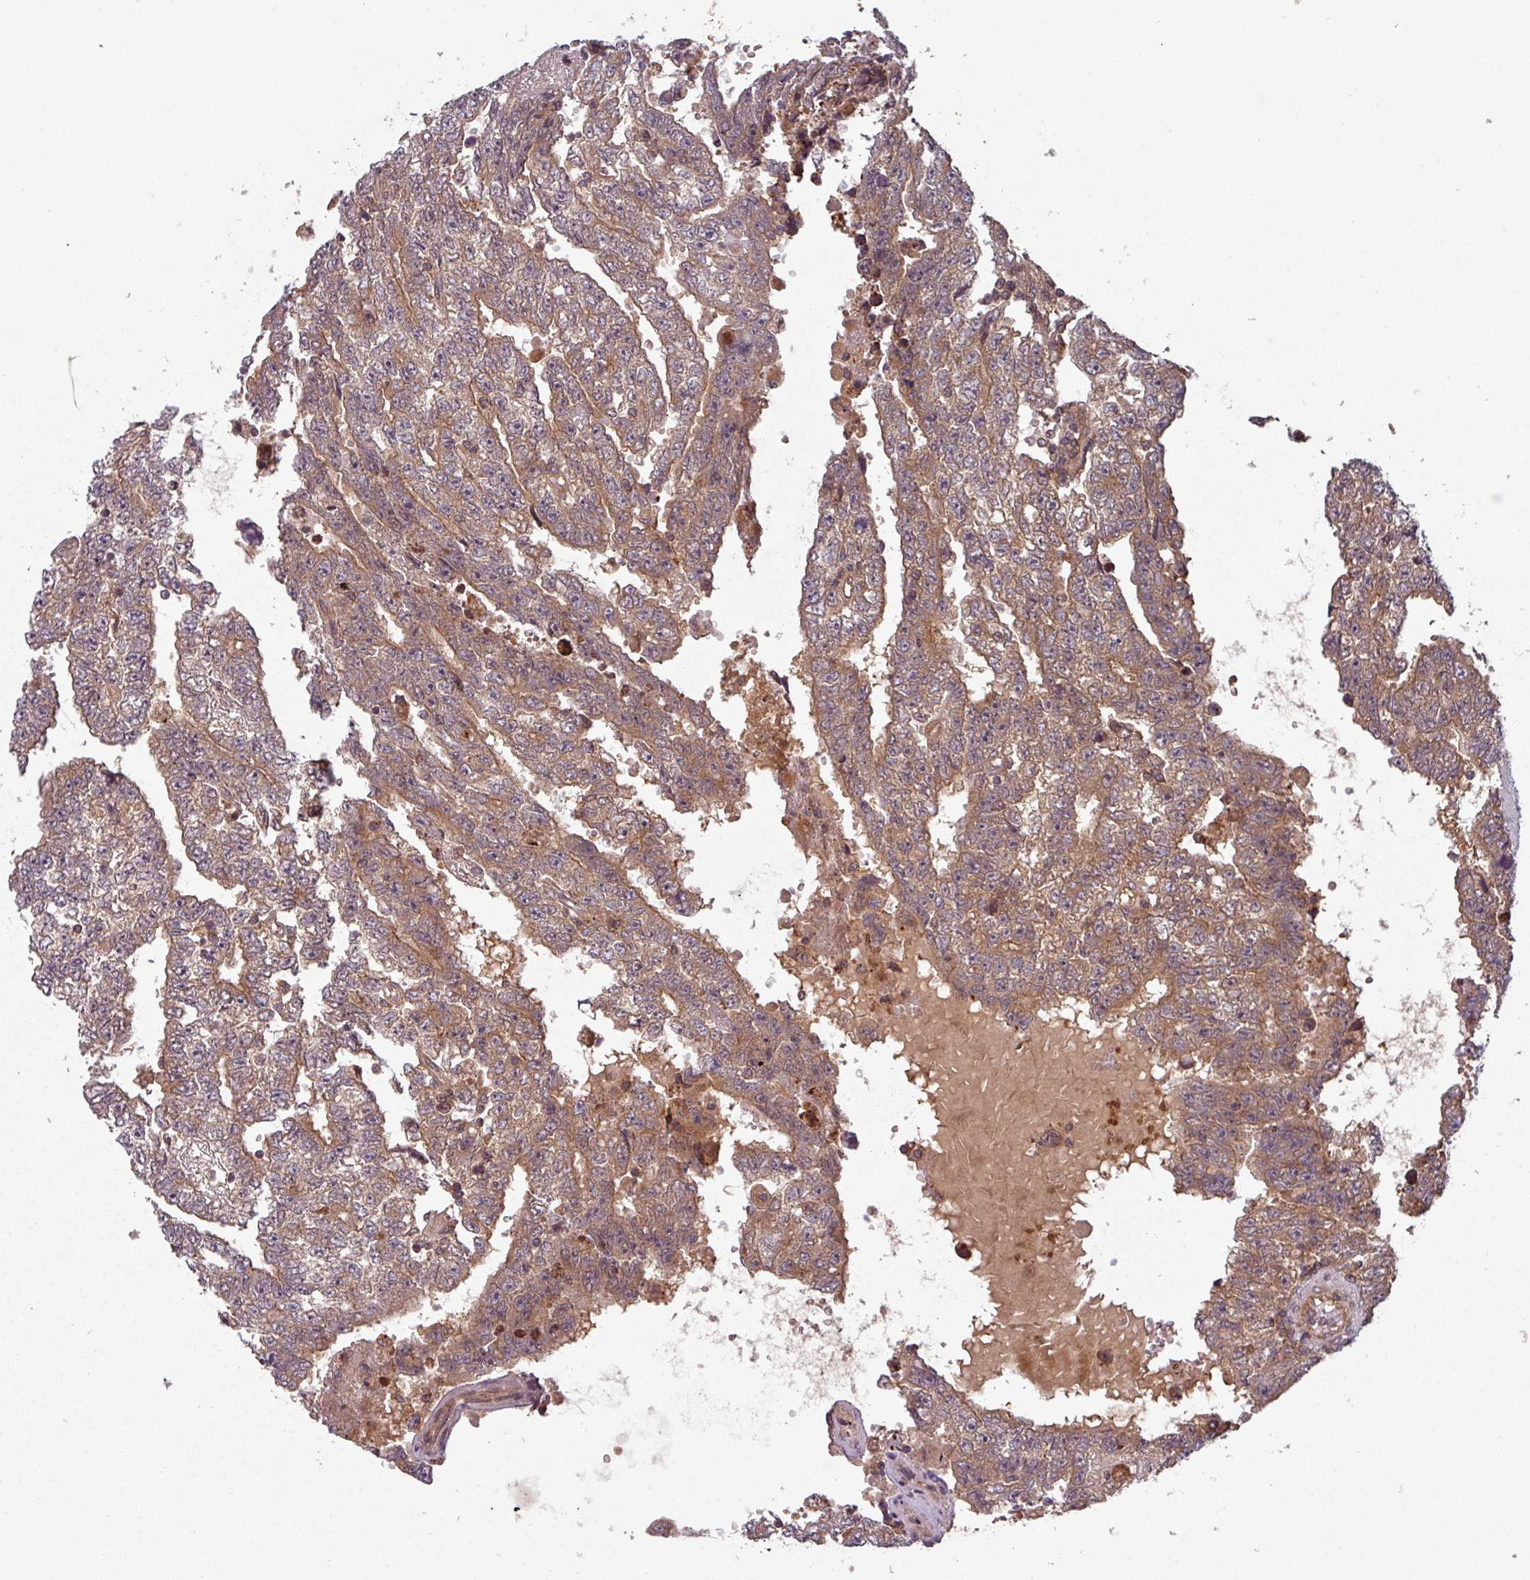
{"staining": {"intensity": "weak", "quantity": "25%-75%", "location": "cytoplasmic/membranous"}, "tissue": "testis cancer", "cell_type": "Tumor cells", "image_type": "cancer", "snomed": [{"axis": "morphology", "description": "Carcinoma, Embryonal, NOS"}, {"axis": "topography", "description": "Testis"}], "caption": "High-magnification brightfield microscopy of testis cancer (embryonal carcinoma) stained with DAB (brown) and counterstained with hematoxylin (blue). tumor cells exhibit weak cytoplasmic/membranous staining is identified in about25%-75% of cells.", "gene": "GSKIP", "patient": {"sex": "male", "age": 25}}